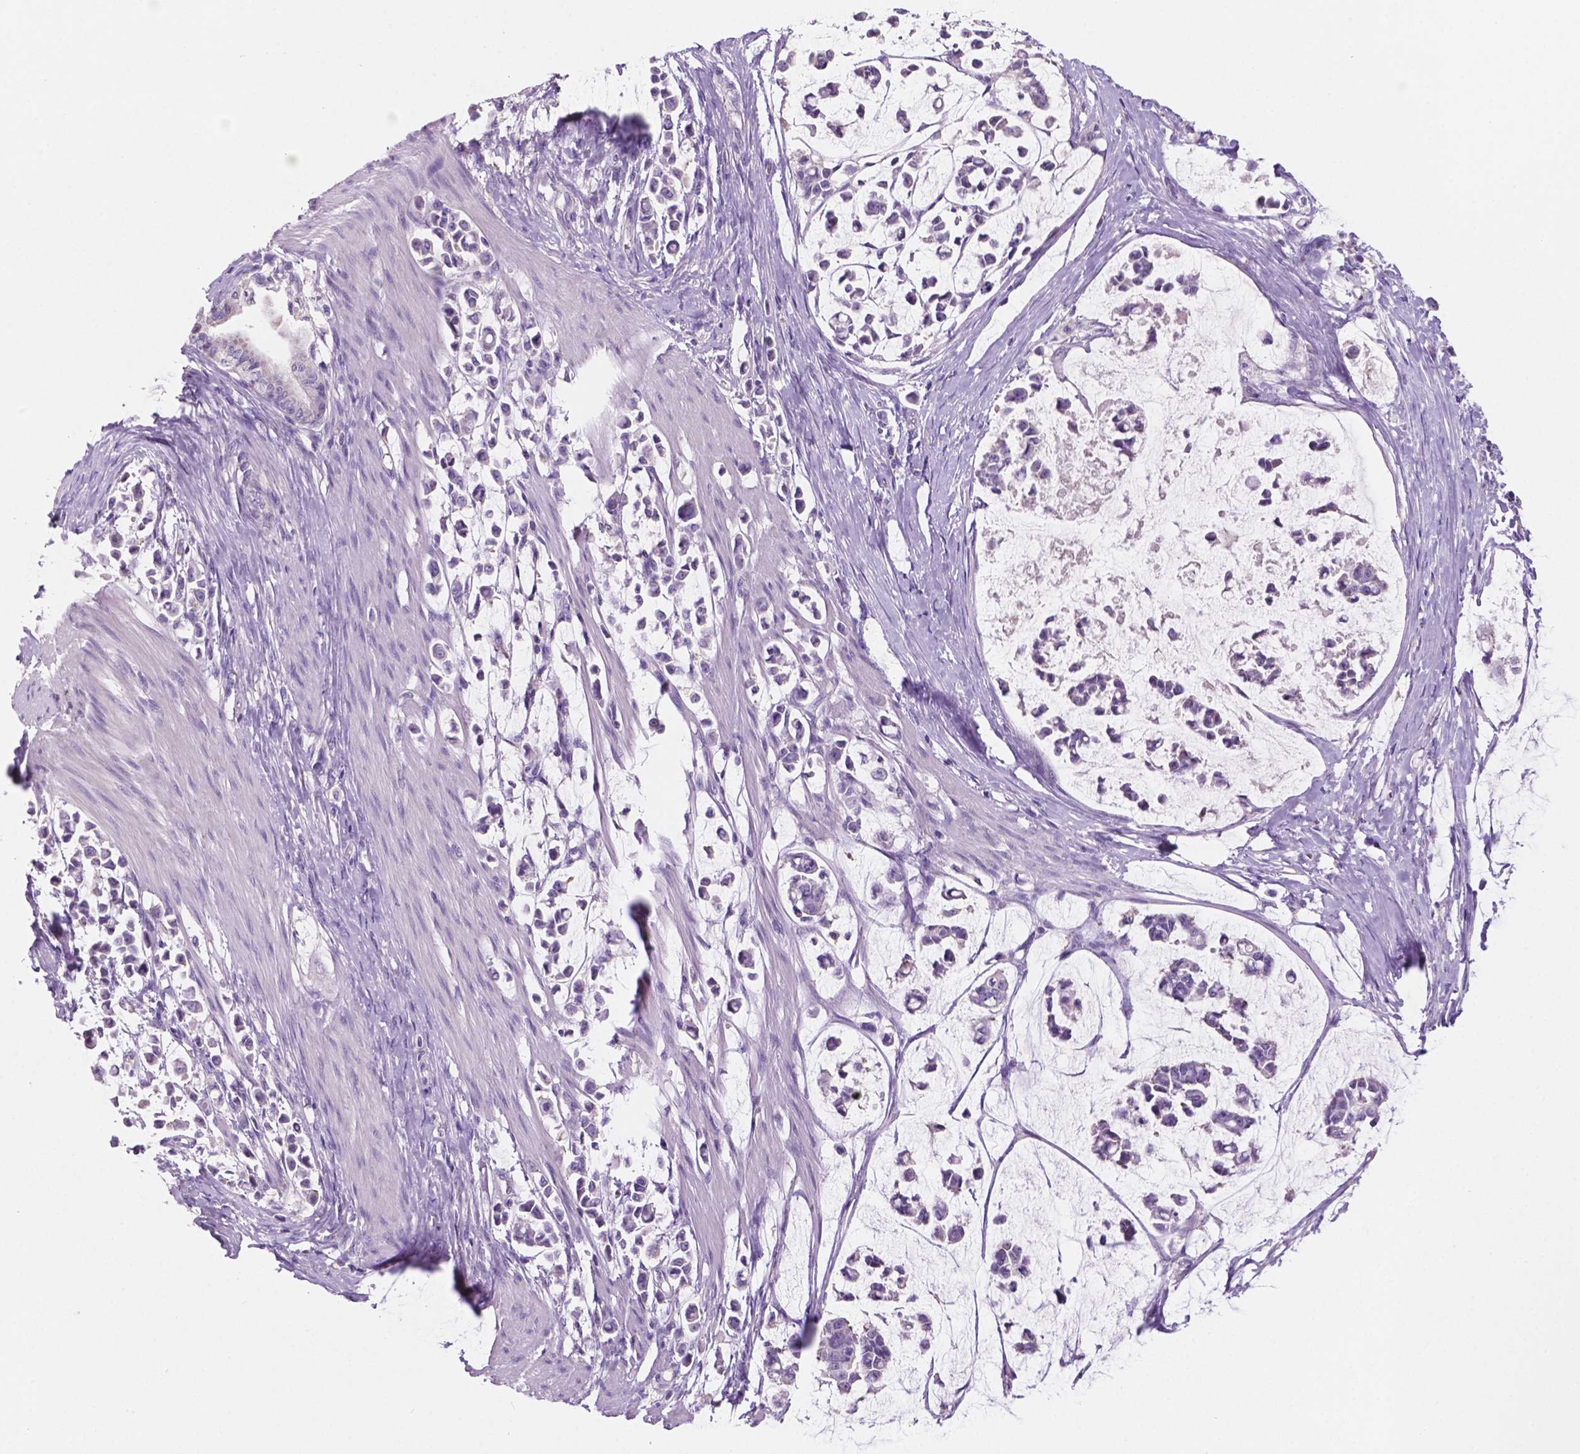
{"staining": {"intensity": "negative", "quantity": "none", "location": "none"}, "tissue": "stomach cancer", "cell_type": "Tumor cells", "image_type": "cancer", "snomed": [{"axis": "morphology", "description": "Adenocarcinoma, NOS"}, {"axis": "topography", "description": "Stomach"}], "caption": "Tumor cells are negative for brown protein staining in stomach adenocarcinoma.", "gene": "SBSN", "patient": {"sex": "male", "age": 82}}